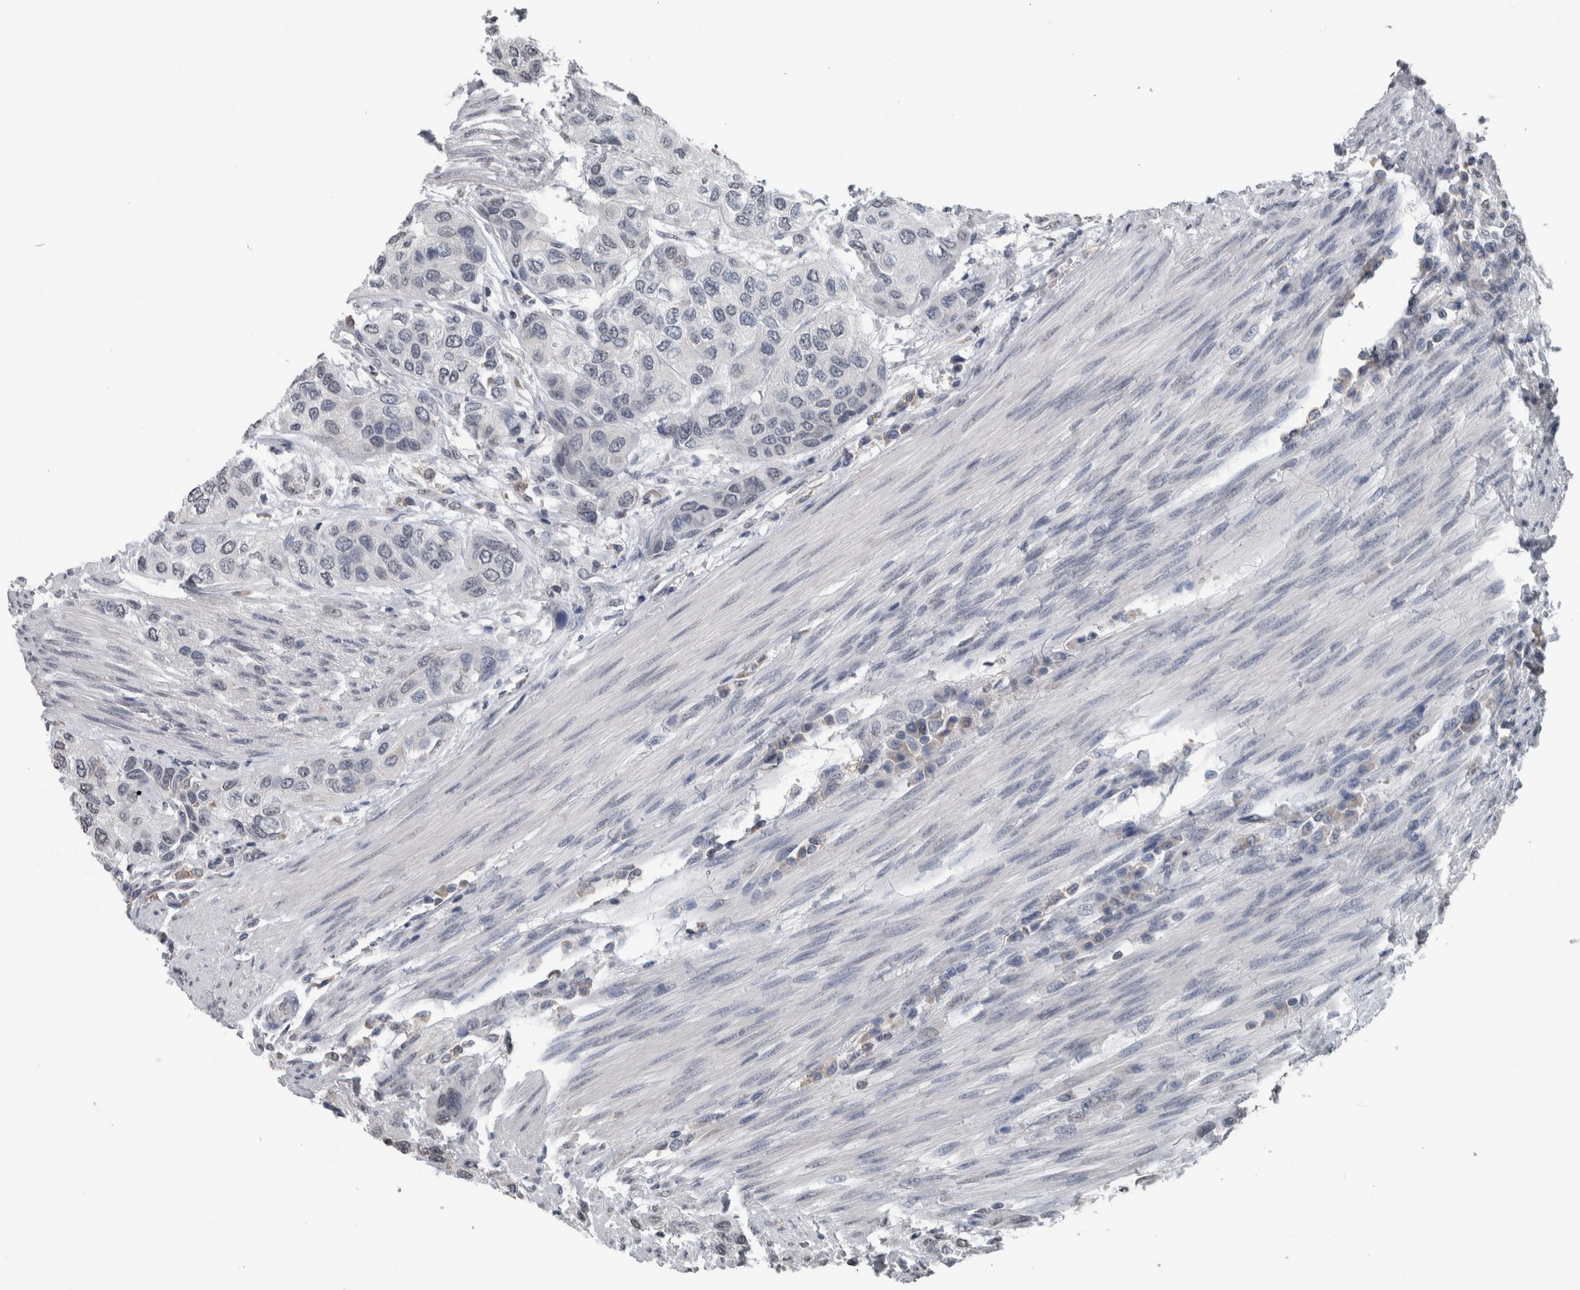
{"staining": {"intensity": "negative", "quantity": "none", "location": "none"}, "tissue": "urothelial cancer", "cell_type": "Tumor cells", "image_type": "cancer", "snomed": [{"axis": "morphology", "description": "Urothelial carcinoma, High grade"}, {"axis": "topography", "description": "Urinary bladder"}], "caption": "Tumor cells are negative for brown protein staining in urothelial cancer.", "gene": "MAFF", "patient": {"sex": "female", "age": 56}}